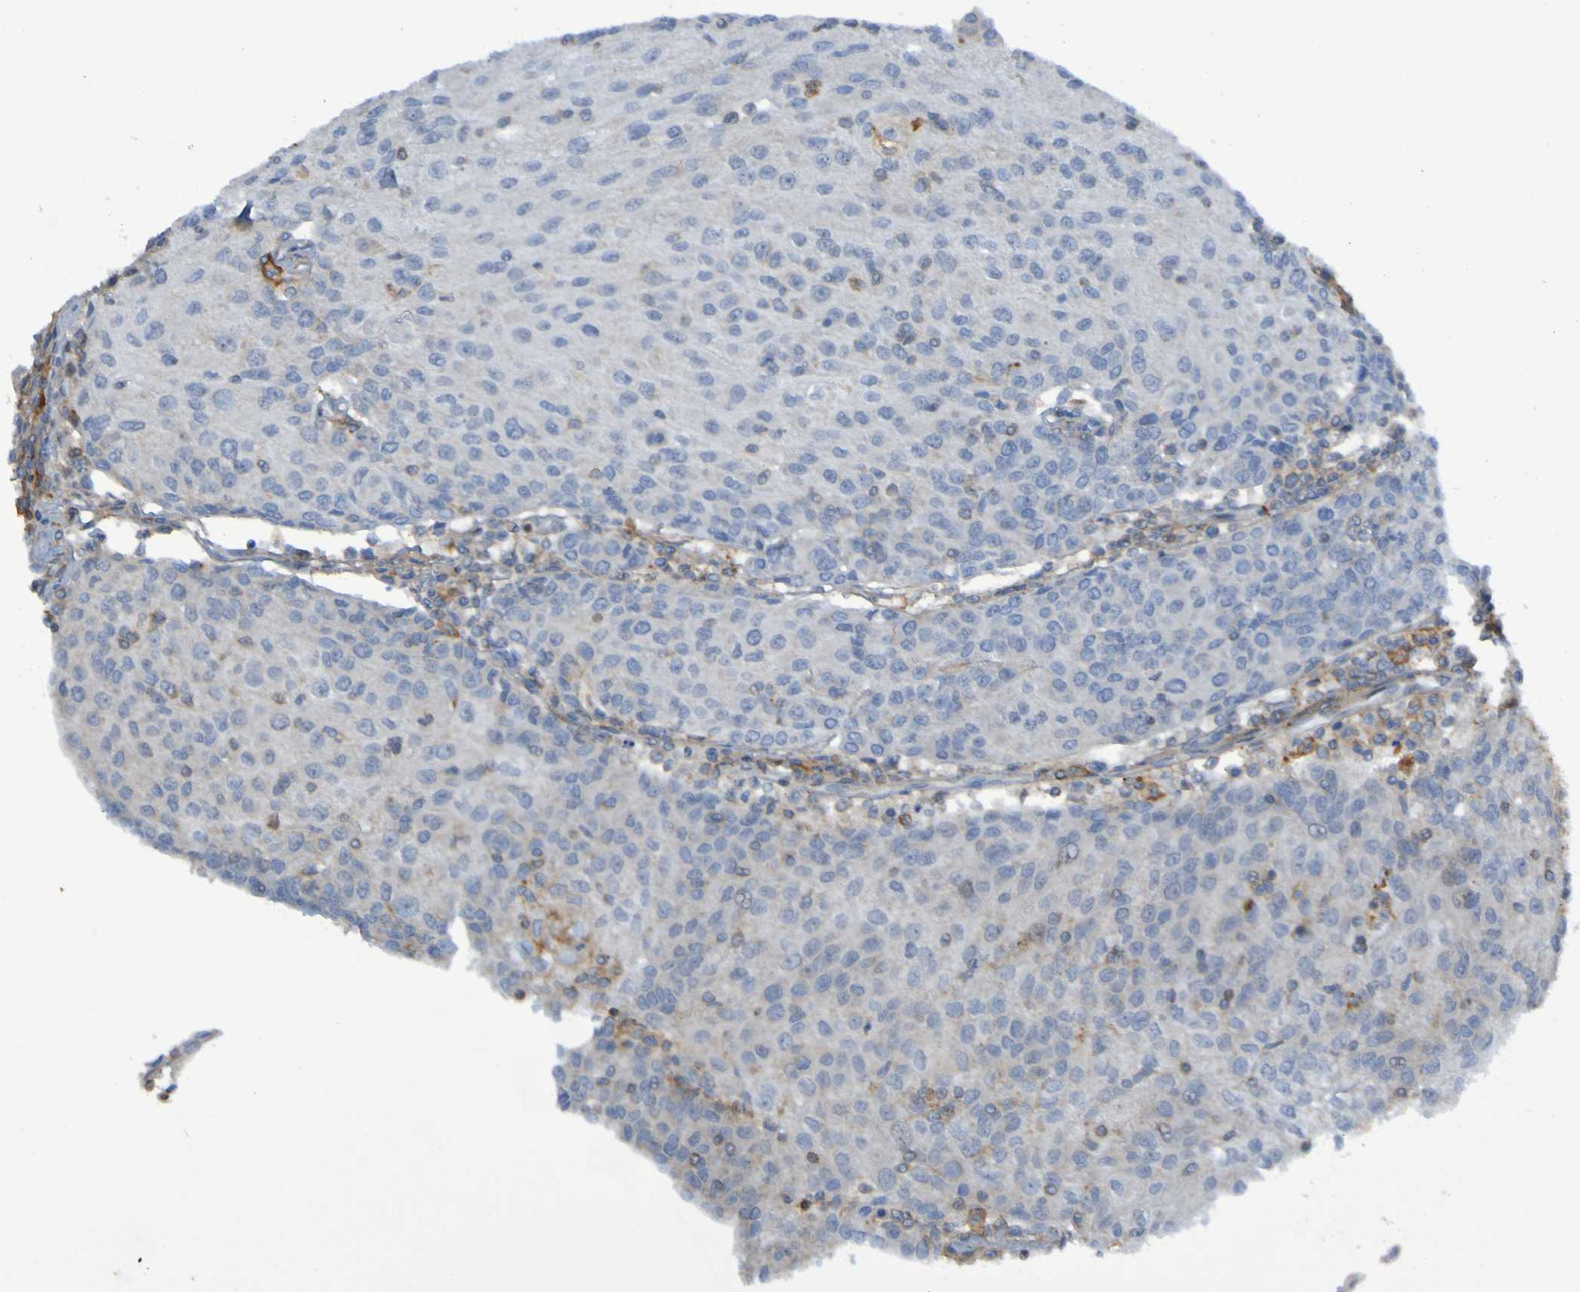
{"staining": {"intensity": "negative", "quantity": "none", "location": "none"}, "tissue": "urothelial cancer", "cell_type": "Tumor cells", "image_type": "cancer", "snomed": [{"axis": "morphology", "description": "Urothelial carcinoma, High grade"}, {"axis": "topography", "description": "Urinary bladder"}], "caption": "A high-resolution micrograph shows immunohistochemistry staining of urothelial carcinoma (high-grade), which shows no significant staining in tumor cells.", "gene": "PDGFB", "patient": {"sex": "female", "age": 85}}